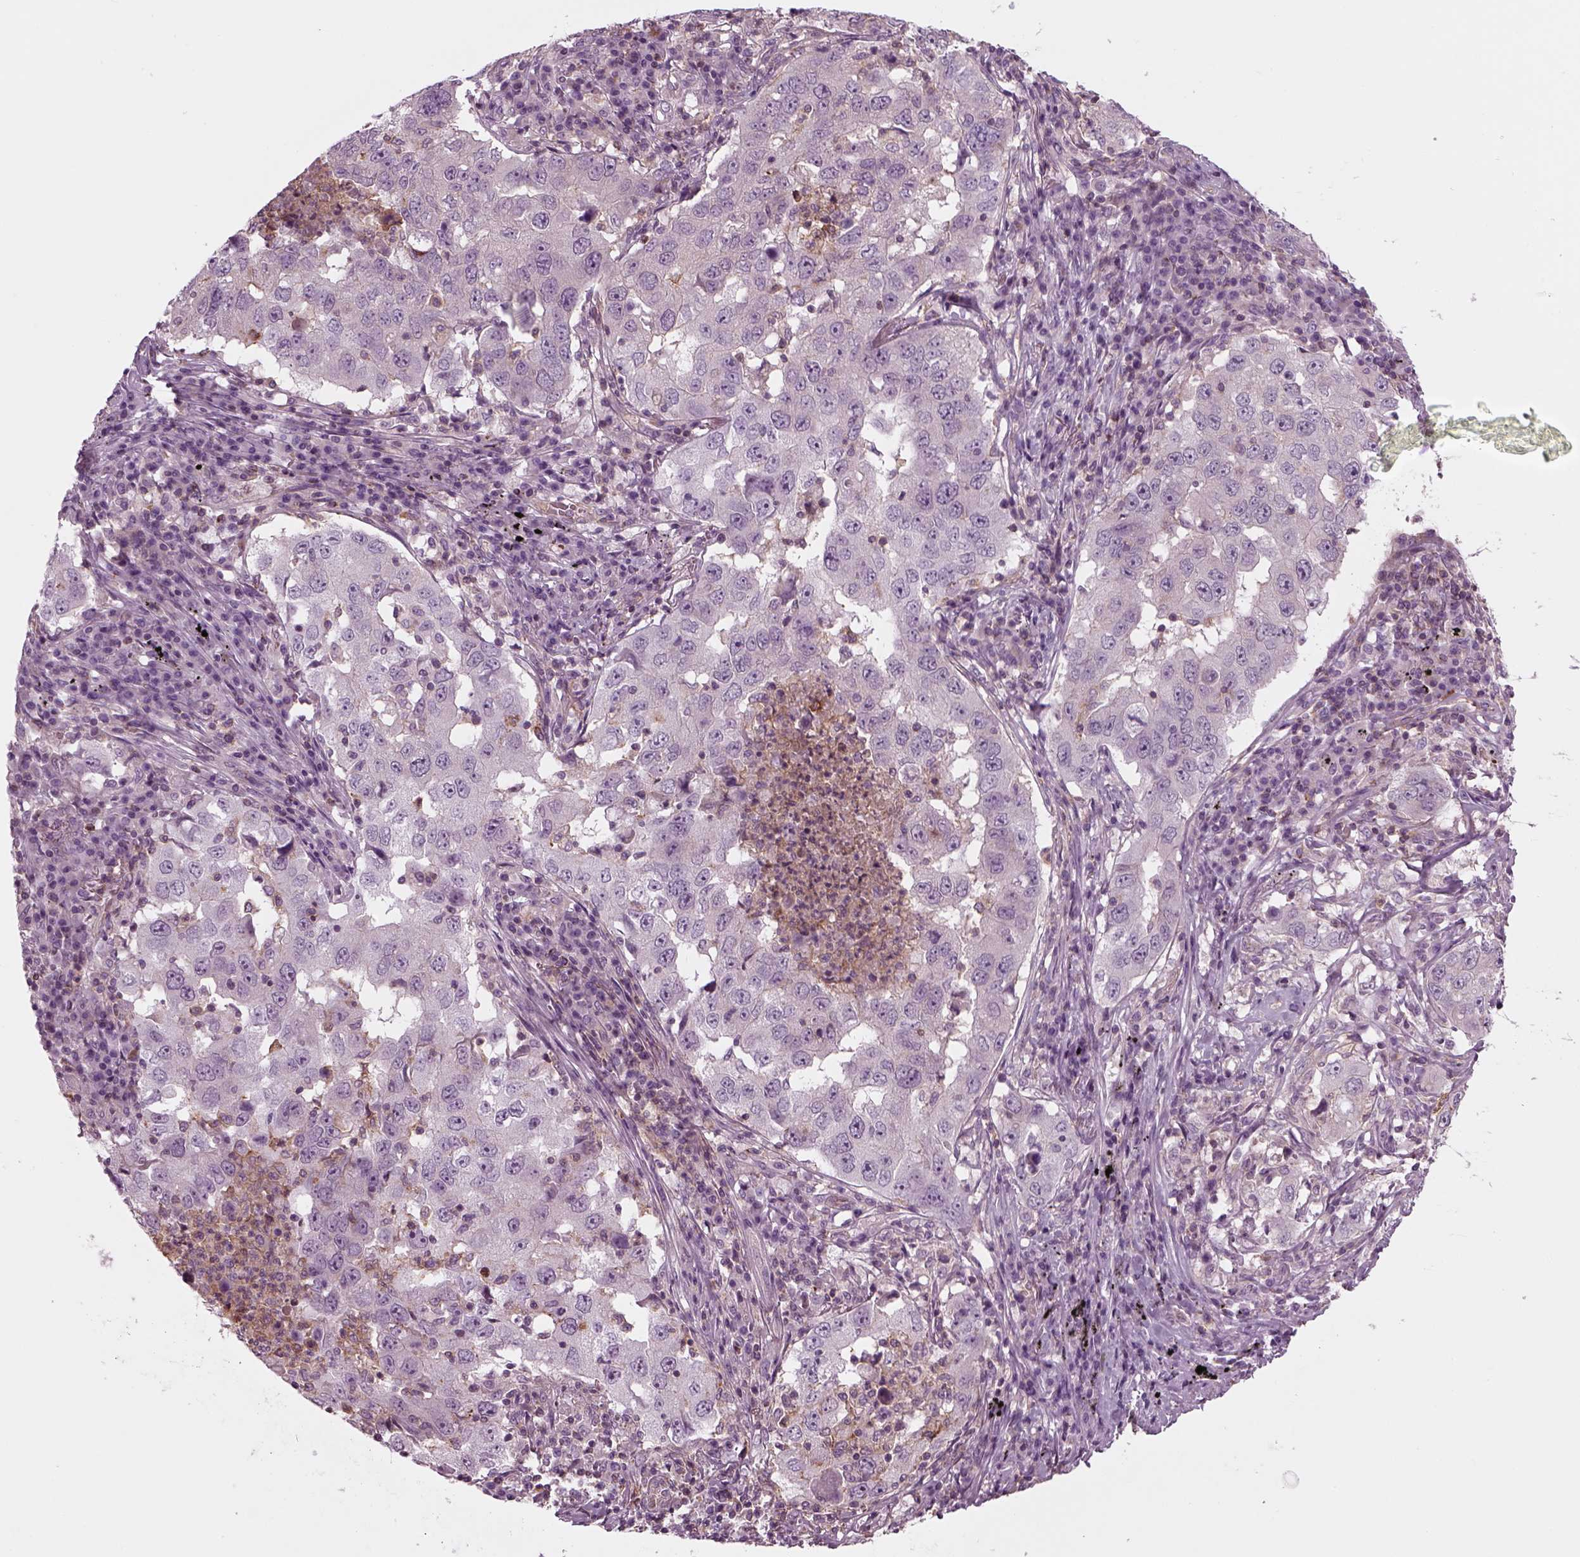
{"staining": {"intensity": "negative", "quantity": "none", "location": "none"}, "tissue": "lung cancer", "cell_type": "Tumor cells", "image_type": "cancer", "snomed": [{"axis": "morphology", "description": "Adenocarcinoma, NOS"}, {"axis": "topography", "description": "Lung"}], "caption": "Immunohistochemistry of human lung adenocarcinoma reveals no positivity in tumor cells.", "gene": "SLC2A3", "patient": {"sex": "male", "age": 73}}